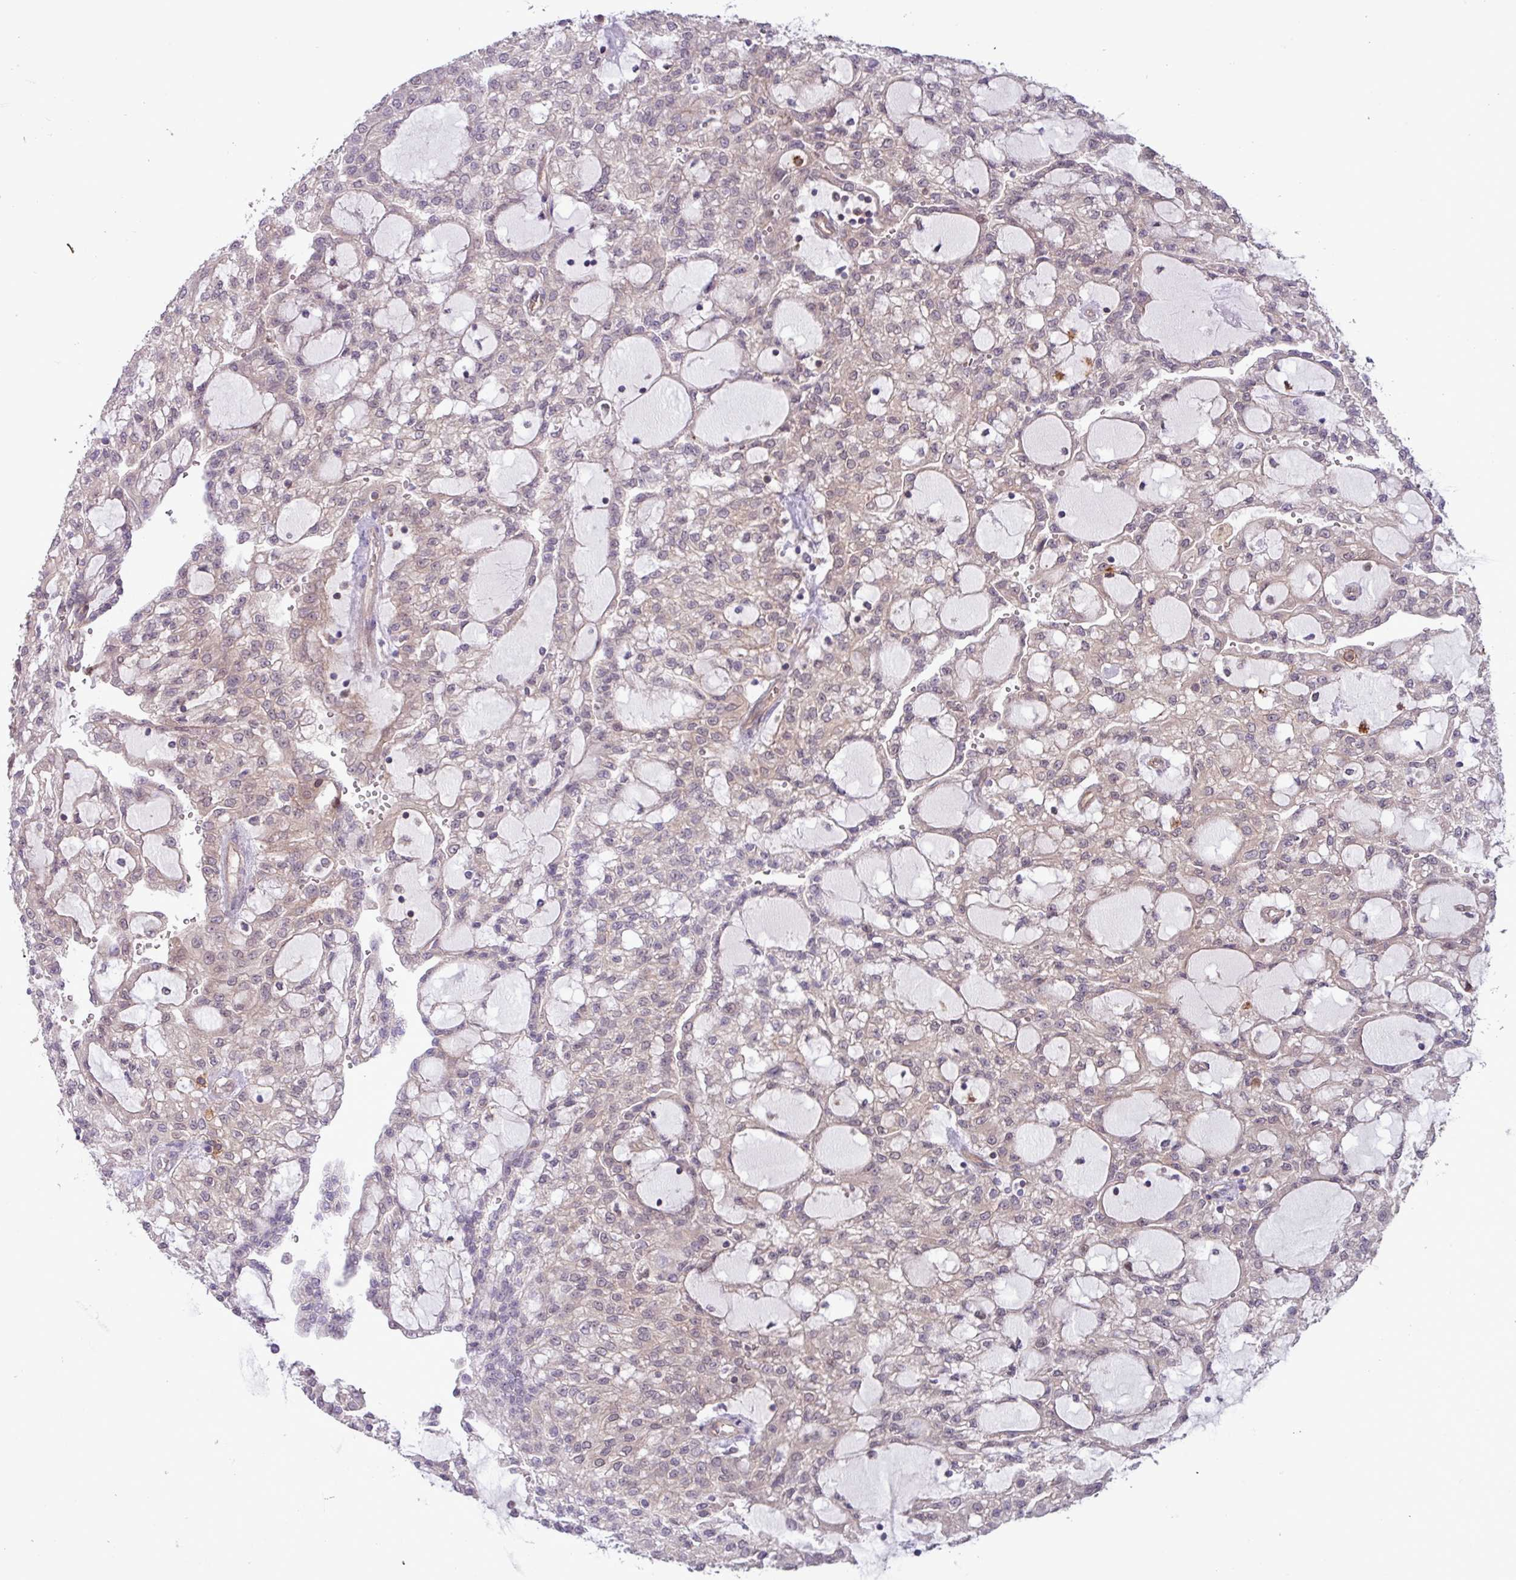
{"staining": {"intensity": "negative", "quantity": "none", "location": "none"}, "tissue": "renal cancer", "cell_type": "Tumor cells", "image_type": "cancer", "snomed": [{"axis": "morphology", "description": "Adenocarcinoma, NOS"}, {"axis": "topography", "description": "Kidney"}], "caption": "High power microscopy micrograph of an immunohistochemistry image of adenocarcinoma (renal), revealing no significant expression in tumor cells.", "gene": "CNTRL", "patient": {"sex": "male", "age": 63}}